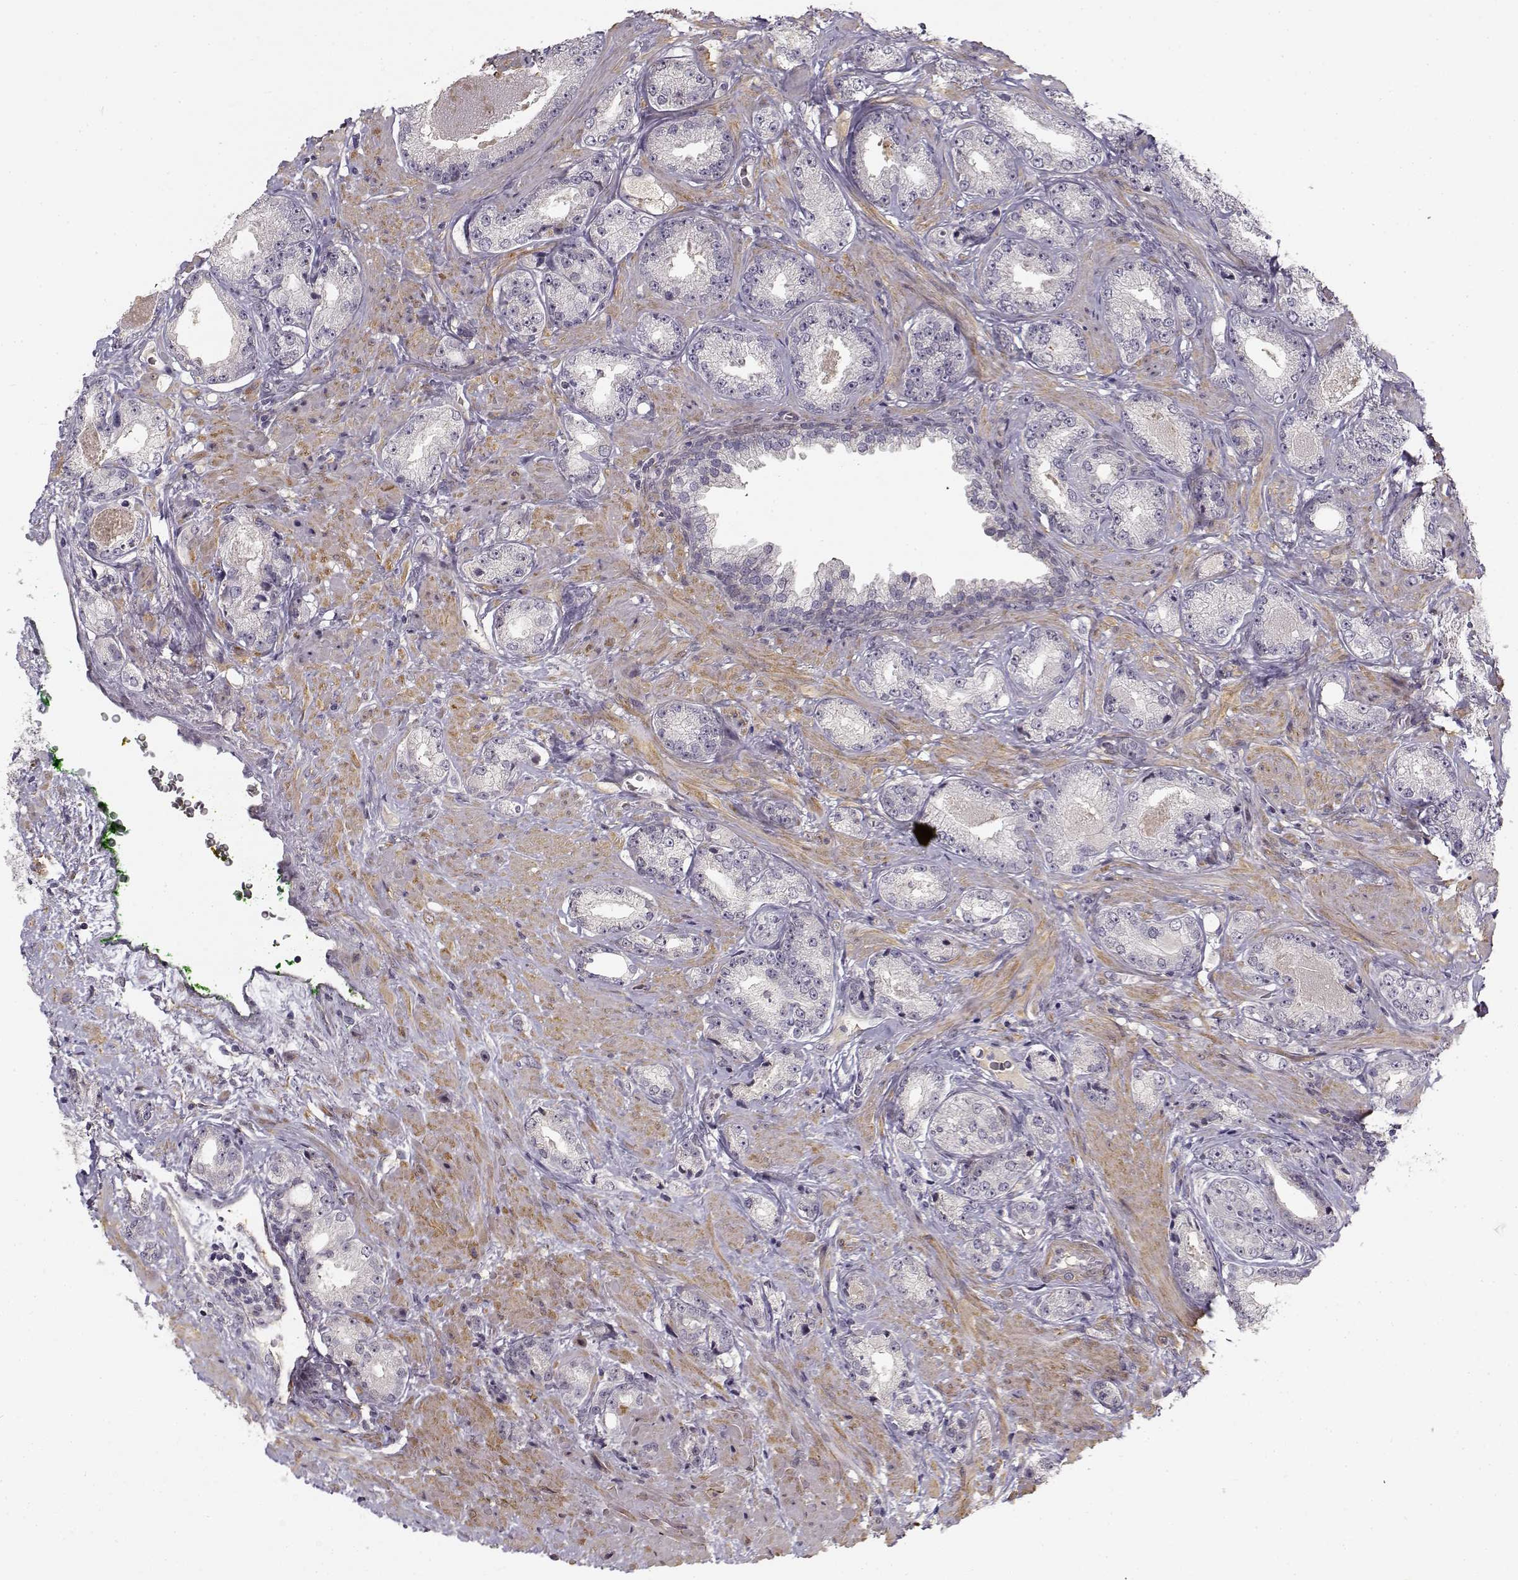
{"staining": {"intensity": "negative", "quantity": "none", "location": "none"}, "tissue": "prostate cancer", "cell_type": "Tumor cells", "image_type": "cancer", "snomed": [{"axis": "morphology", "description": "Adenocarcinoma, Low grade"}, {"axis": "topography", "description": "Prostate"}], "caption": "Prostate adenocarcinoma (low-grade) stained for a protein using immunohistochemistry (IHC) exhibits no expression tumor cells.", "gene": "RGS9BP", "patient": {"sex": "male", "age": 68}}